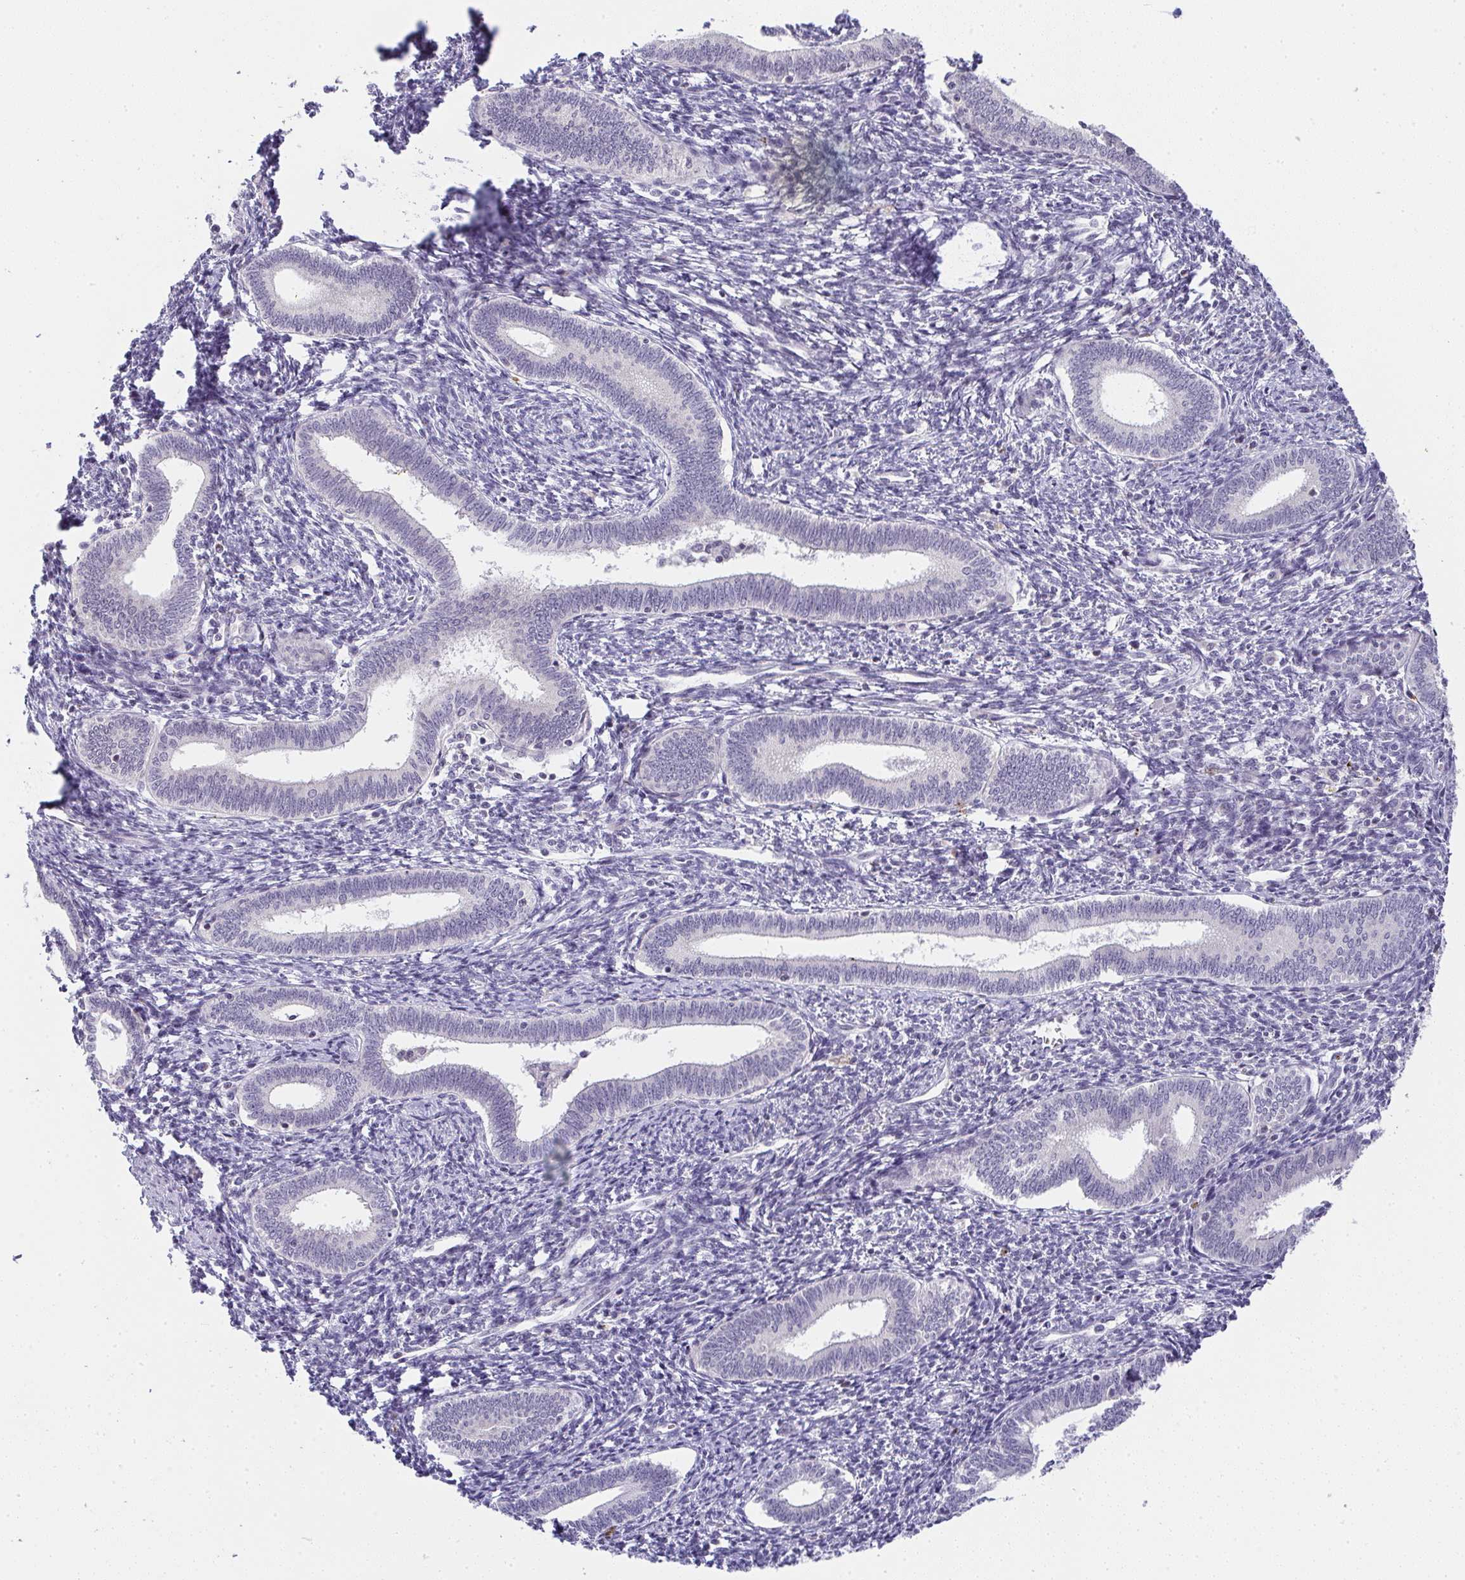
{"staining": {"intensity": "negative", "quantity": "none", "location": "none"}, "tissue": "endometrium", "cell_type": "Cells in endometrial stroma", "image_type": "normal", "snomed": [{"axis": "morphology", "description": "Normal tissue, NOS"}, {"axis": "topography", "description": "Endometrium"}], "caption": "This is an IHC micrograph of unremarkable endometrium. There is no expression in cells in endometrial stroma.", "gene": "CACNA1S", "patient": {"sex": "female", "age": 41}}